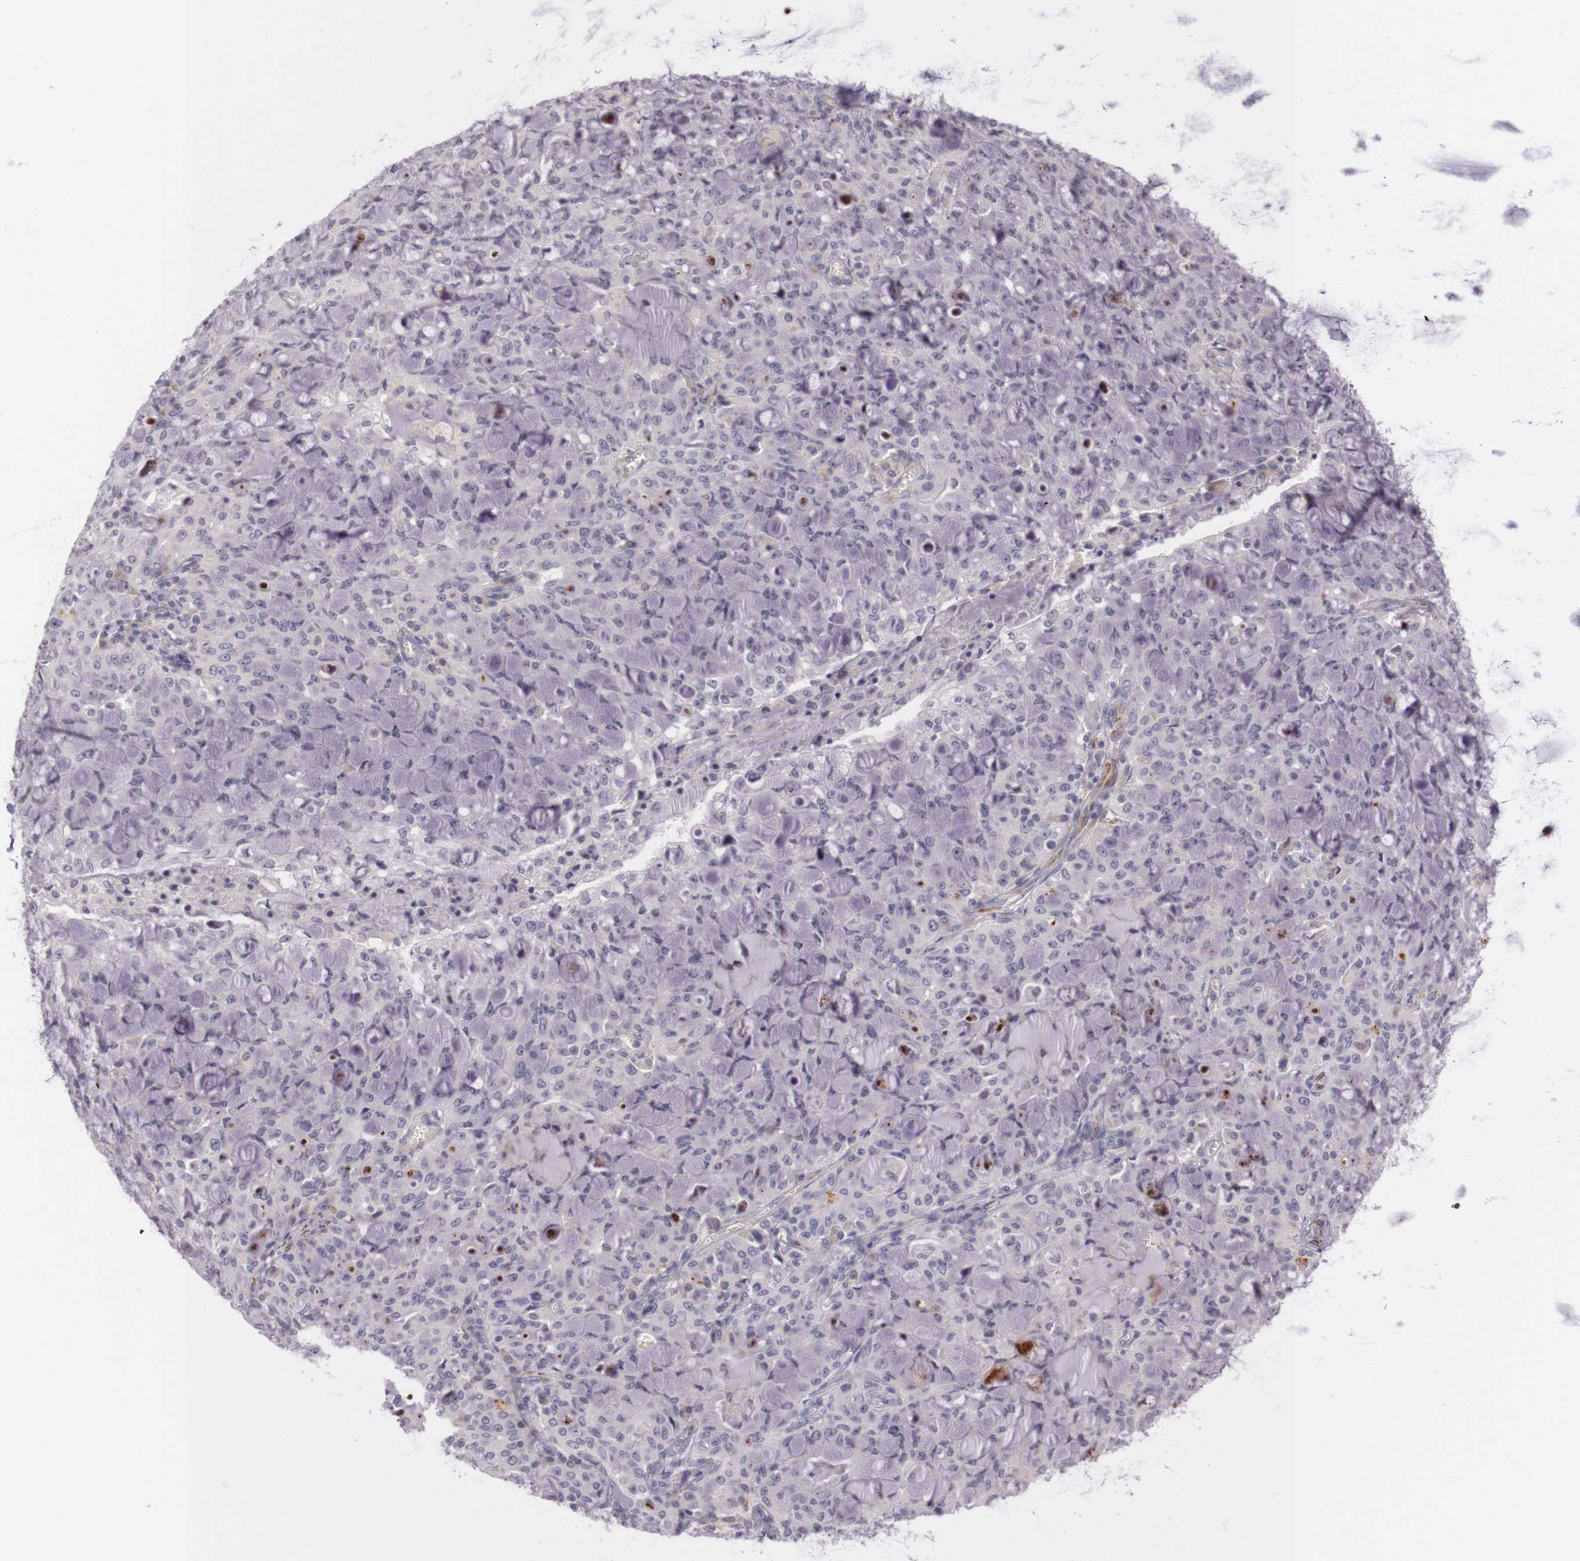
{"staining": {"intensity": "negative", "quantity": "none", "location": "none"}, "tissue": "lung cancer", "cell_type": "Tumor cells", "image_type": "cancer", "snomed": [{"axis": "morphology", "description": "Adenocarcinoma, NOS"}, {"axis": "topography", "description": "Lung"}], "caption": "IHC photomicrograph of neoplastic tissue: human lung adenocarcinoma stained with DAB exhibits no significant protein positivity in tumor cells. (Immunohistochemistry, brightfield microscopy, high magnification).", "gene": "CNTN2", "patient": {"sex": "female", "age": 44}}